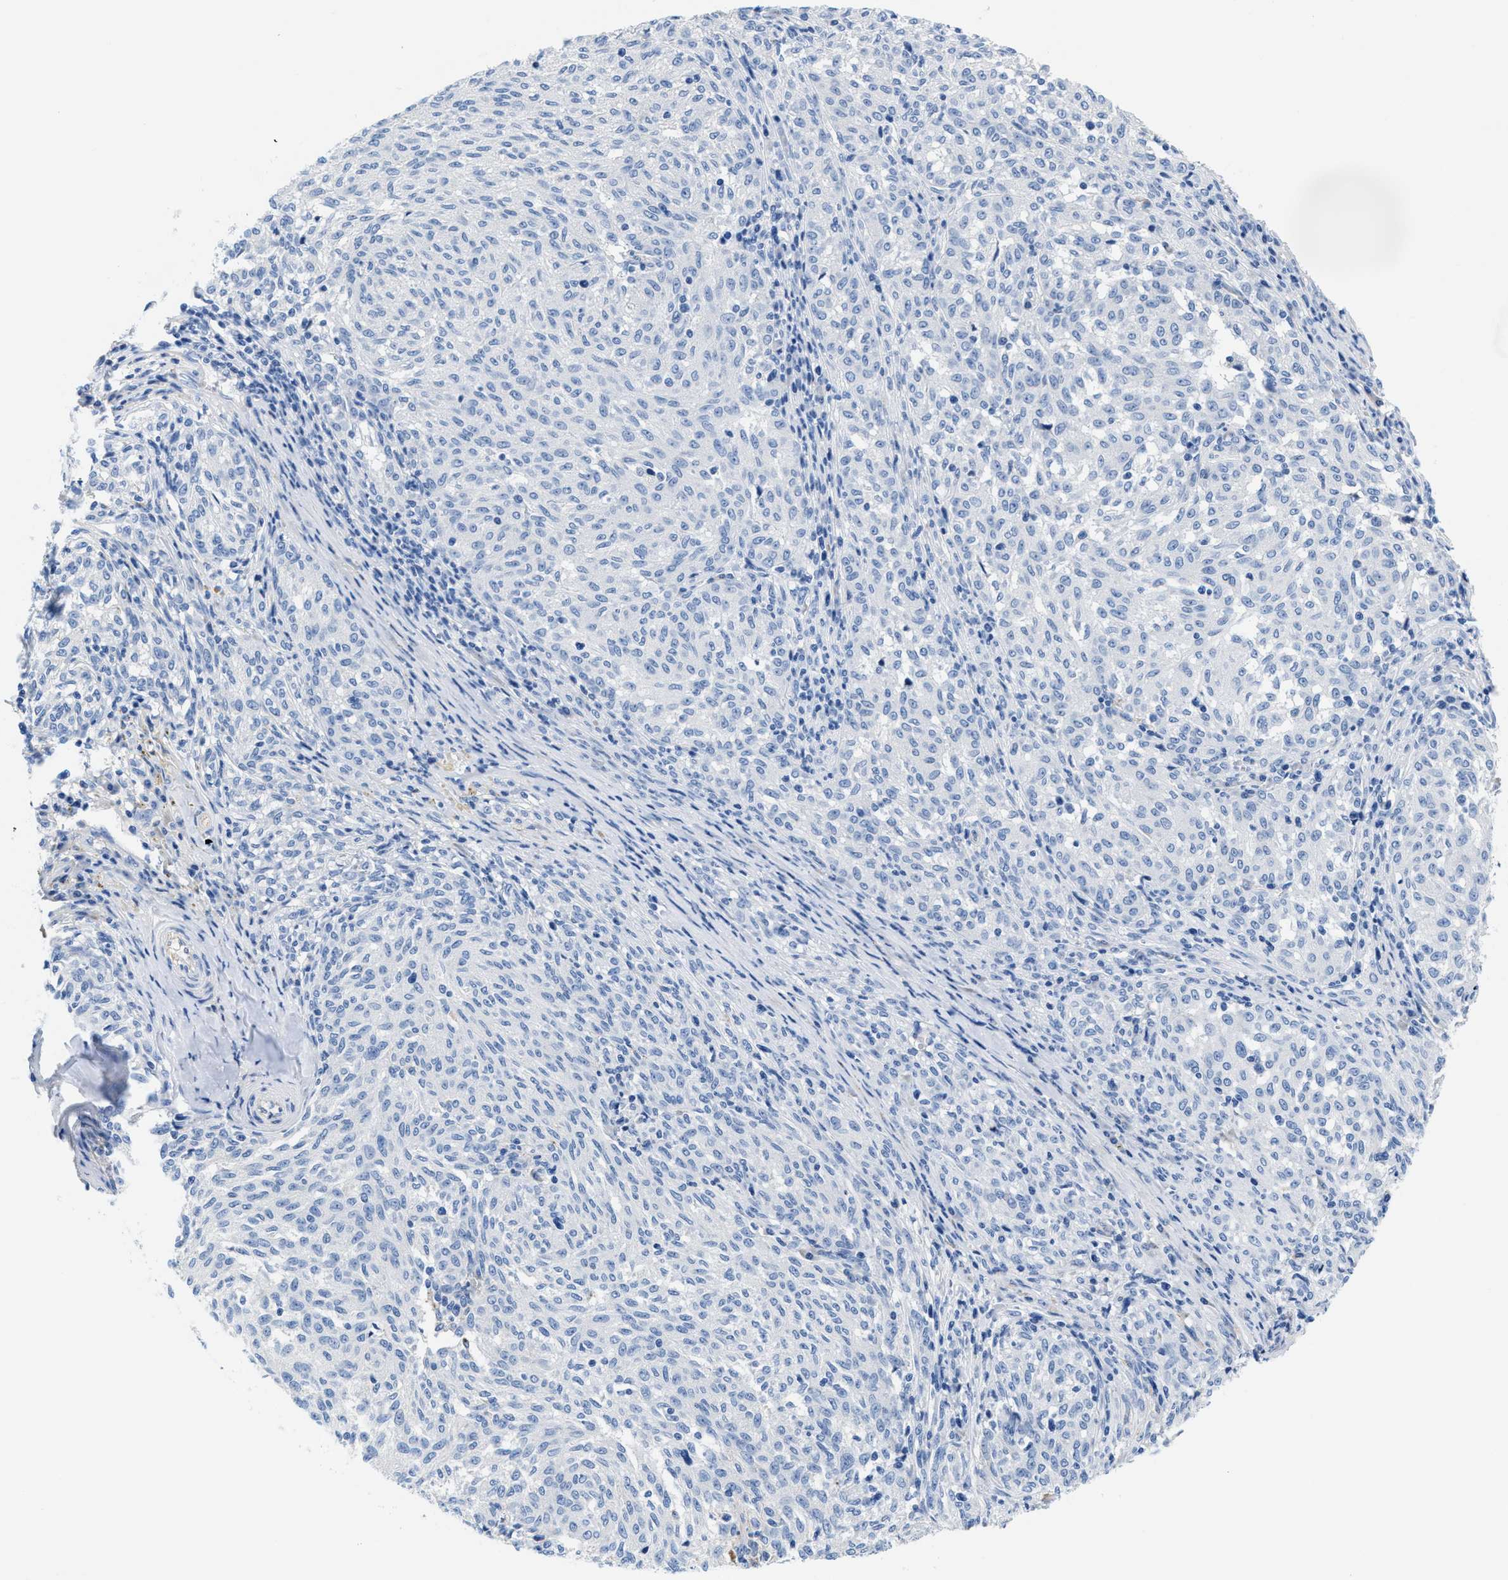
{"staining": {"intensity": "negative", "quantity": "none", "location": "none"}, "tissue": "melanoma", "cell_type": "Tumor cells", "image_type": "cancer", "snomed": [{"axis": "morphology", "description": "Malignant melanoma, NOS"}, {"axis": "topography", "description": "Skin"}], "caption": "Immunohistochemical staining of human malignant melanoma displays no significant expression in tumor cells.", "gene": "SLFN13", "patient": {"sex": "female", "age": 72}}